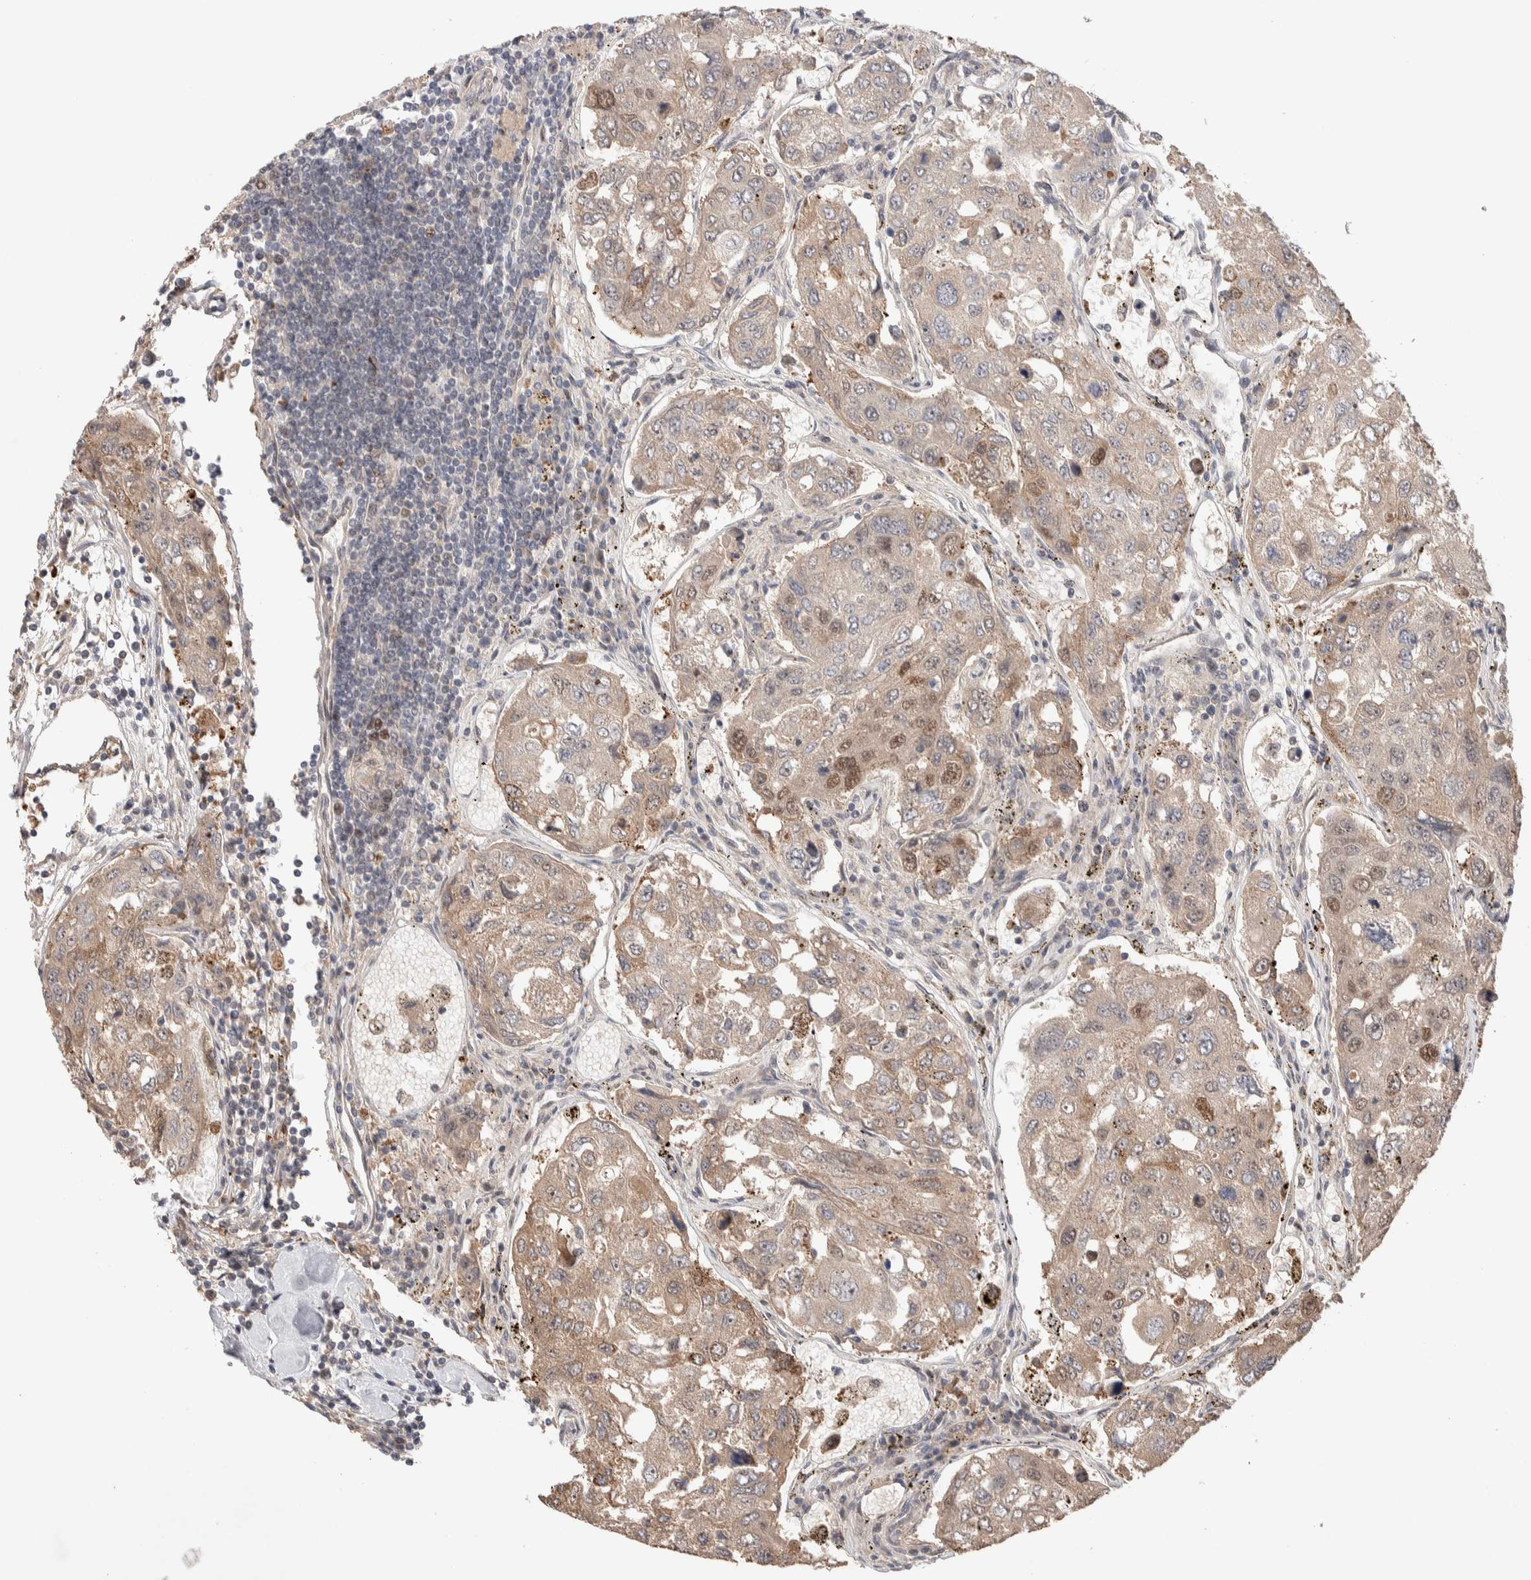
{"staining": {"intensity": "weak", "quantity": ">75%", "location": "cytoplasmic/membranous"}, "tissue": "urothelial cancer", "cell_type": "Tumor cells", "image_type": "cancer", "snomed": [{"axis": "morphology", "description": "Urothelial carcinoma, High grade"}, {"axis": "topography", "description": "Lymph node"}, {"axis": "topography", "description": "Urinary bladder"}], "caption": "DAB (3,3'-diaminobenzidine) immunohistochemical staining of urothelial cancer shows weak cytoplasmic/membranous protein expression in approximately >75% of tumor cells.", "gene": "PRDM15", "patient": {"sex": "male", "age": 51}}